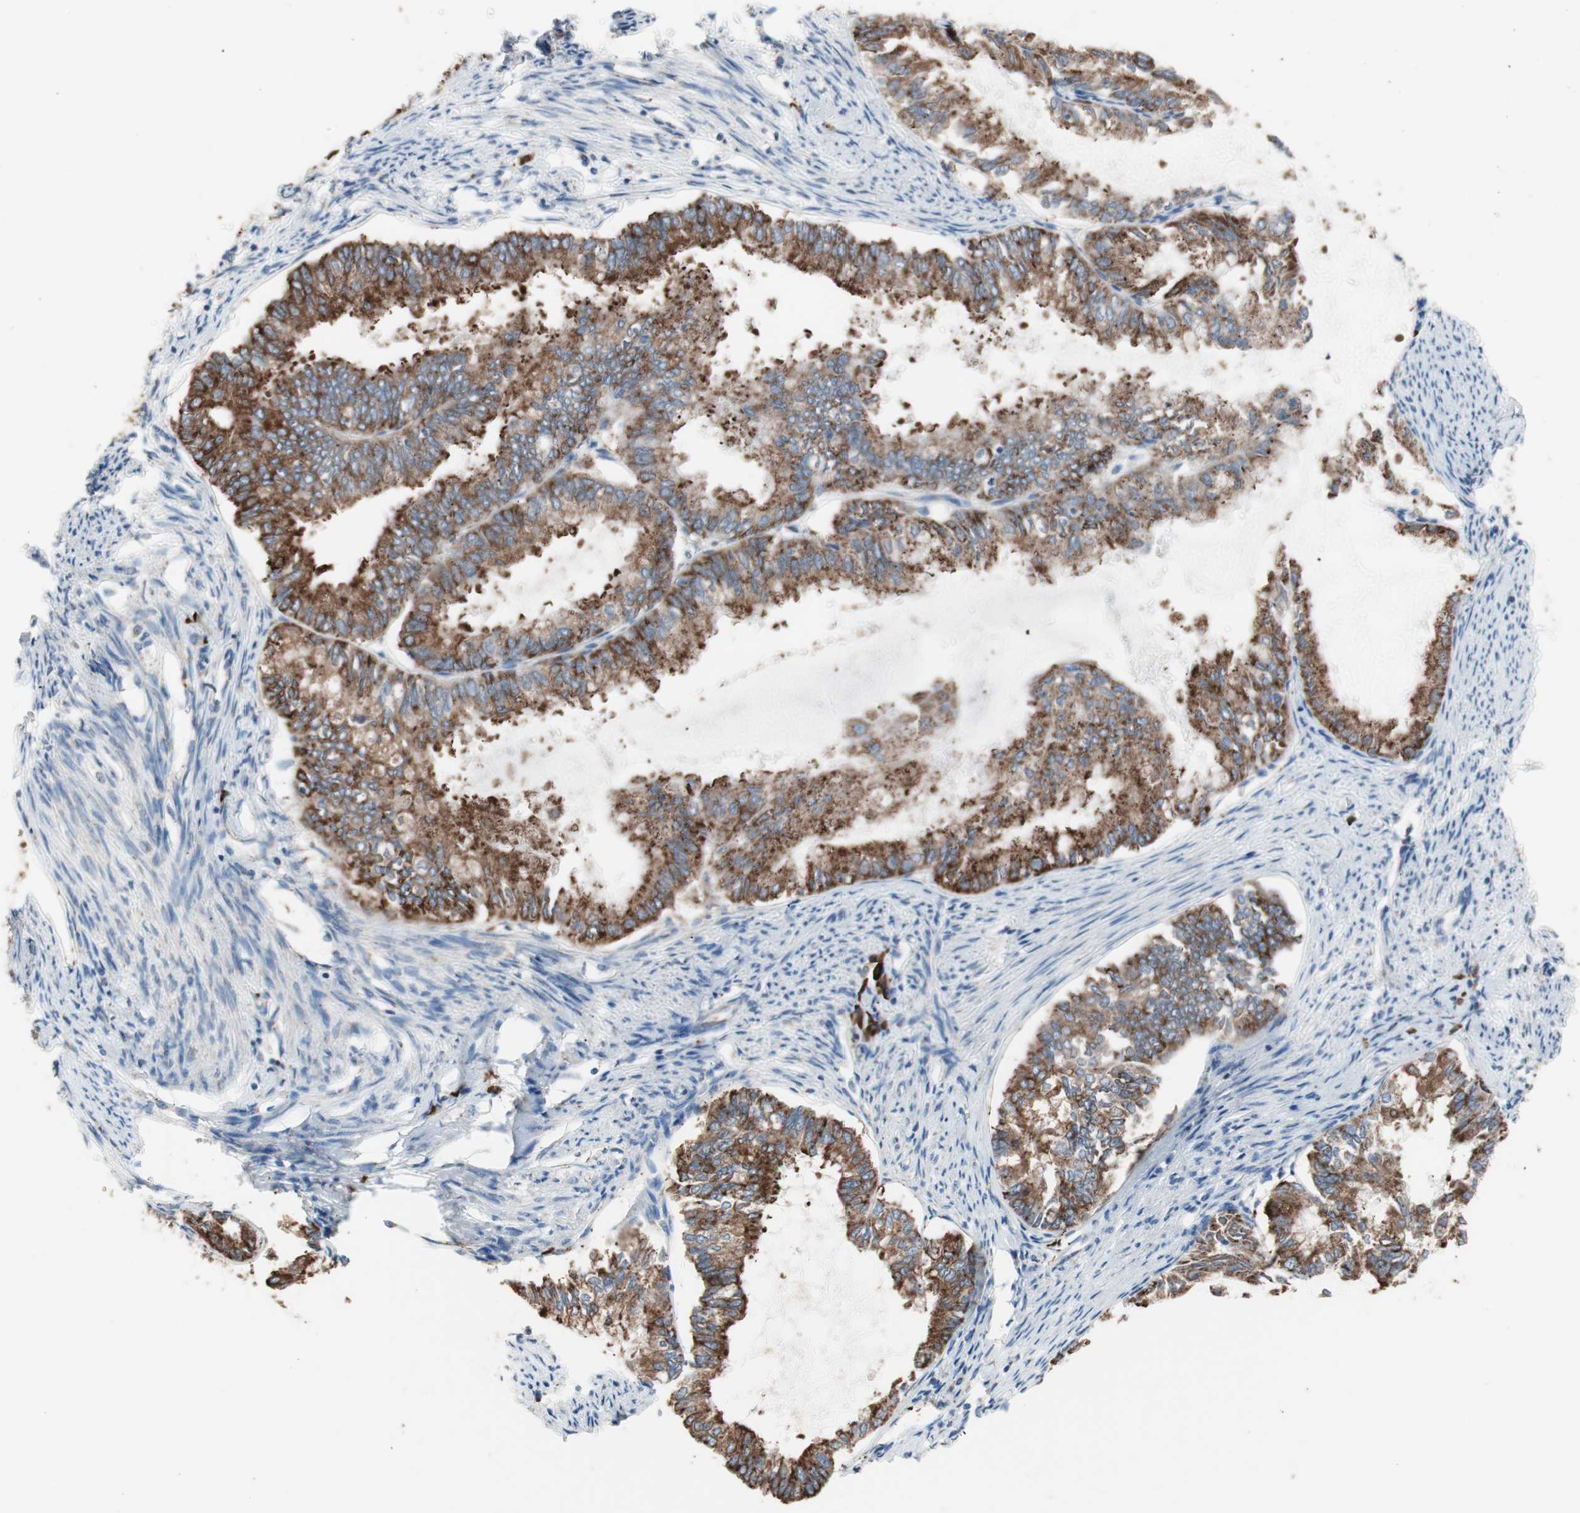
{"staining": {"intensity": "strong", "quantity": ">75%", "location": "cytoplasmic/membranous"}, "tissue": "endometrial cancer", "cell_type": "Tumor cells", "image_type": "cancer", "snomed": [{"axis": "morphology", "description": "Adenocarcinoma, NOS"}, {"axis": "topography", "description": "Endometrium"}], "caption": "Protein expression analysis of endometrial cancer exhibits strong cytoplasmic/membranous staining in about >75% of tumor cells. The protein of interest is shown in brown color, while the nuclei are stained blue.", "gene": "SLC27A4", "patient": {"sex": "female", "age": 86}}